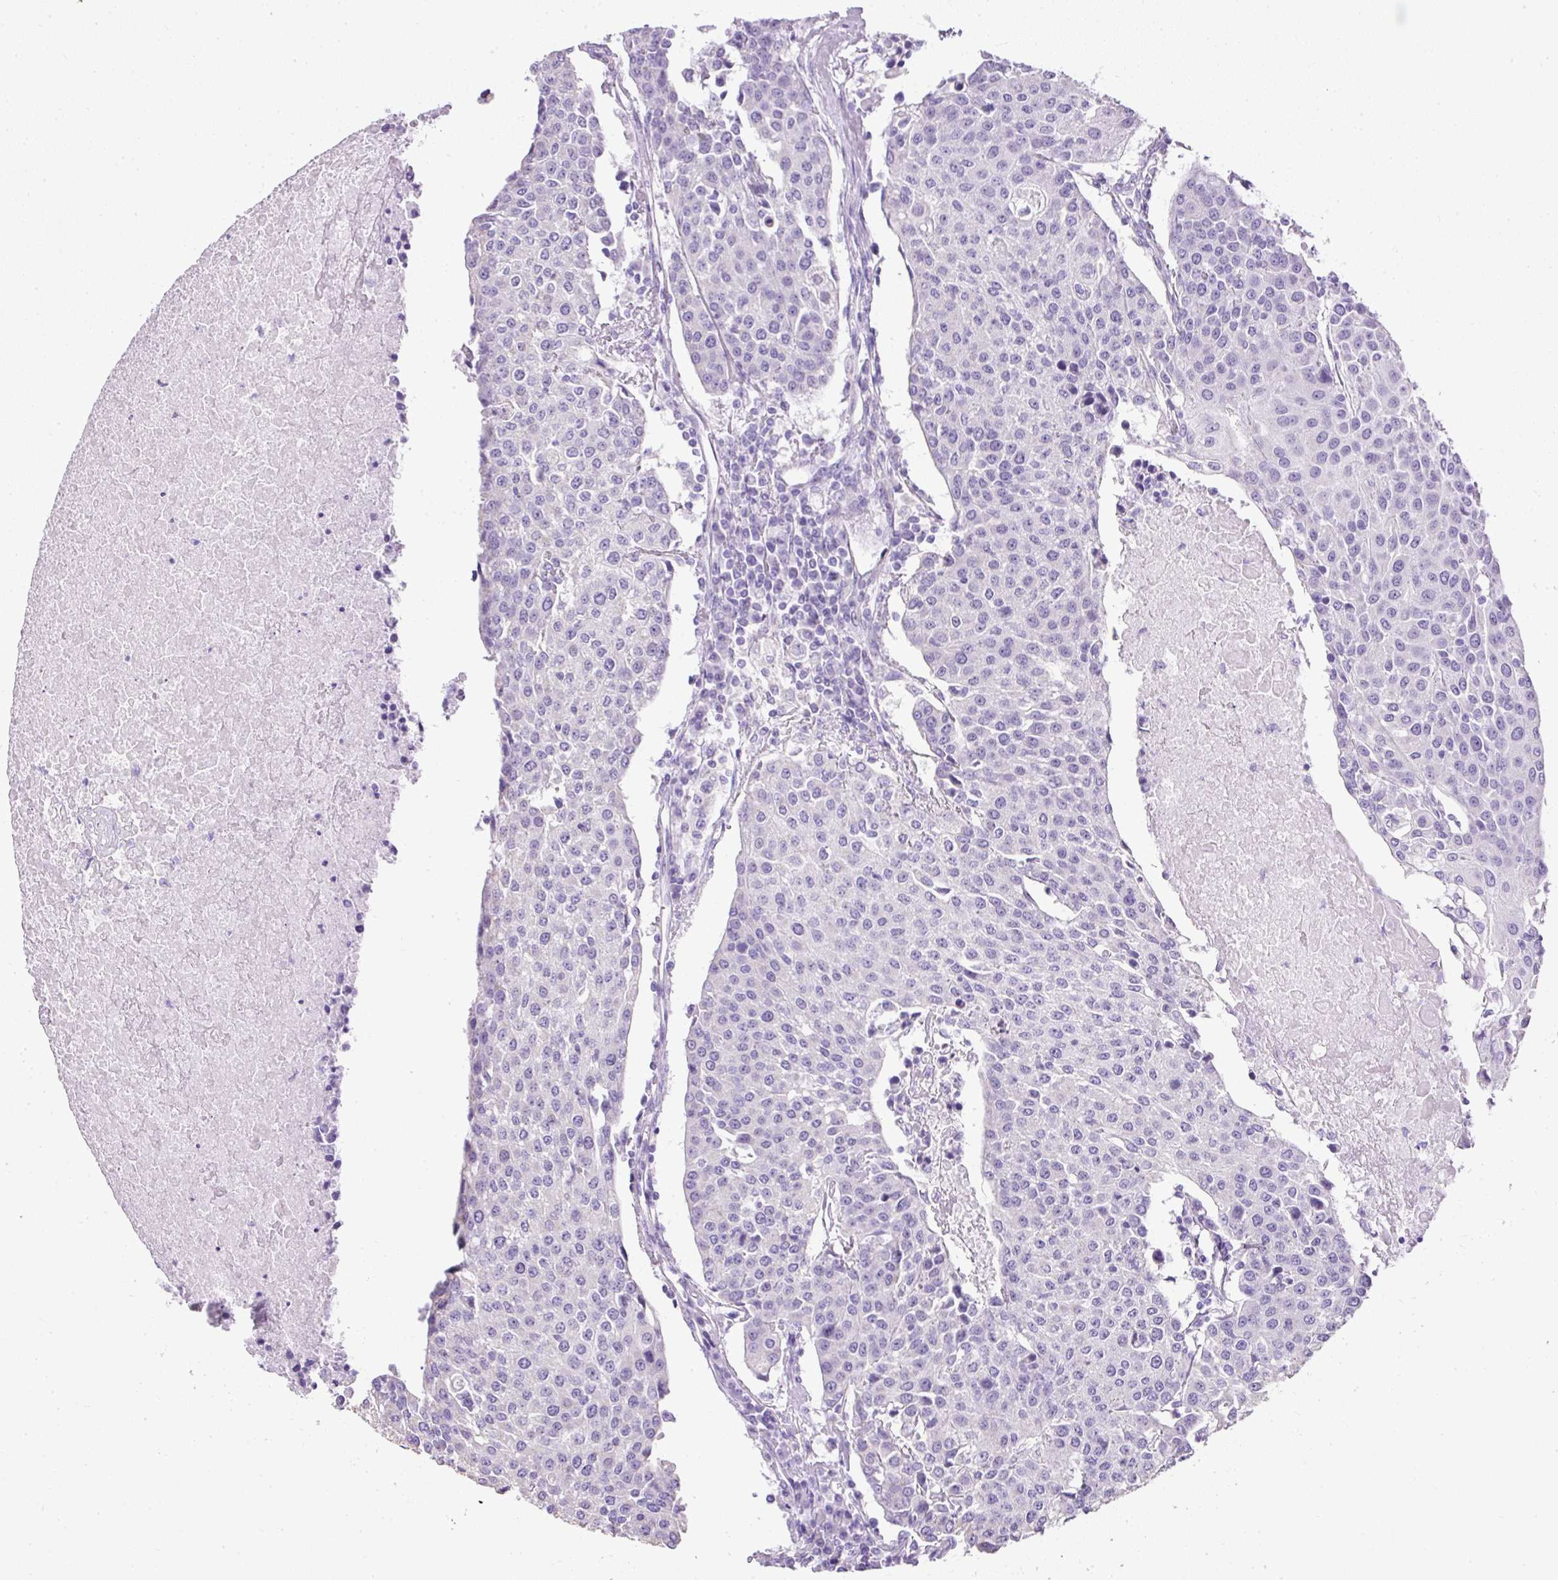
{"staining": {"intensity": "negative", "quantity": "none", "location": "none"}, "tissue": "urothelial cancer", "cell_type": "Tumor cells", "image_type": "cancer", "snomed": [{"axis": "morphology", "description": "Urothelial carcinoma, High grade"}, {"axis": "topography", "description": "Urinary bladder"}], "caption": "Micrograph shows no protein expression in tumor cells of urothelial carcinoma (high-grade) tissue.", "gene": "C2CD4C", "patient": {"sex": "female", "age": 85}}